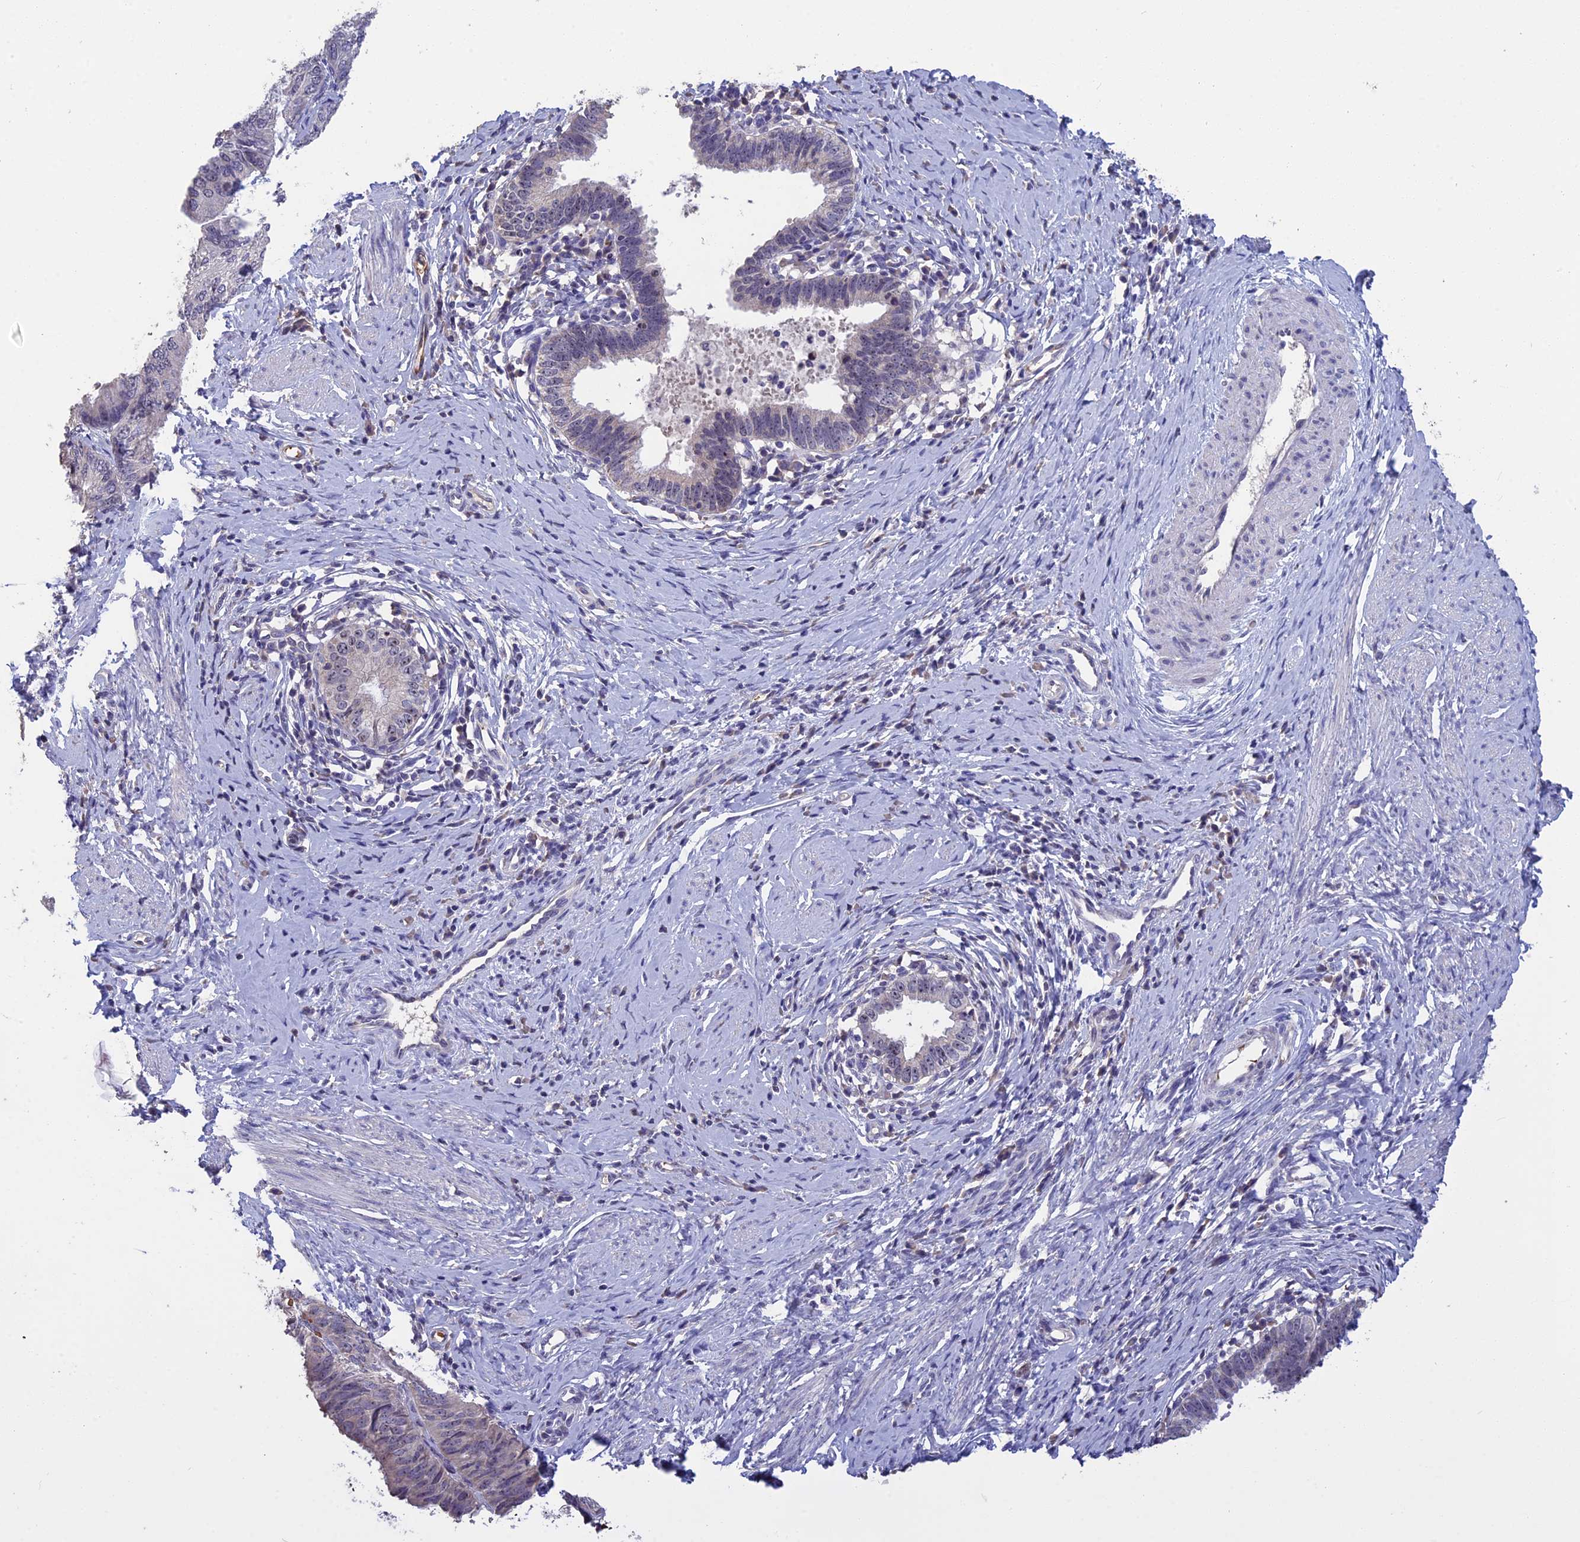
{"staining": {"intensity": "negative", "quantity": "none", "location": "none"}, "tissue": "cervical cancer", "cell_type": "Tumor cells", "image_type": "cancer", "snomed": [{"axis": "morphology", "description": "Adenocarcinoma, NOS"}, {"axis": "topography", "description": "Cervix"}], "caption": "A micrograph of human cervical cancer is negative for staining in tumor cells. (Stains: DAB (3,3'-diaminobenzidine) immunohistochemistry with hematoxylin counter stain, Microscopy: brightfield microscopy at high magnification).", "gene": "KNOP1", "patient": {"sex": "female", "age": 36}}